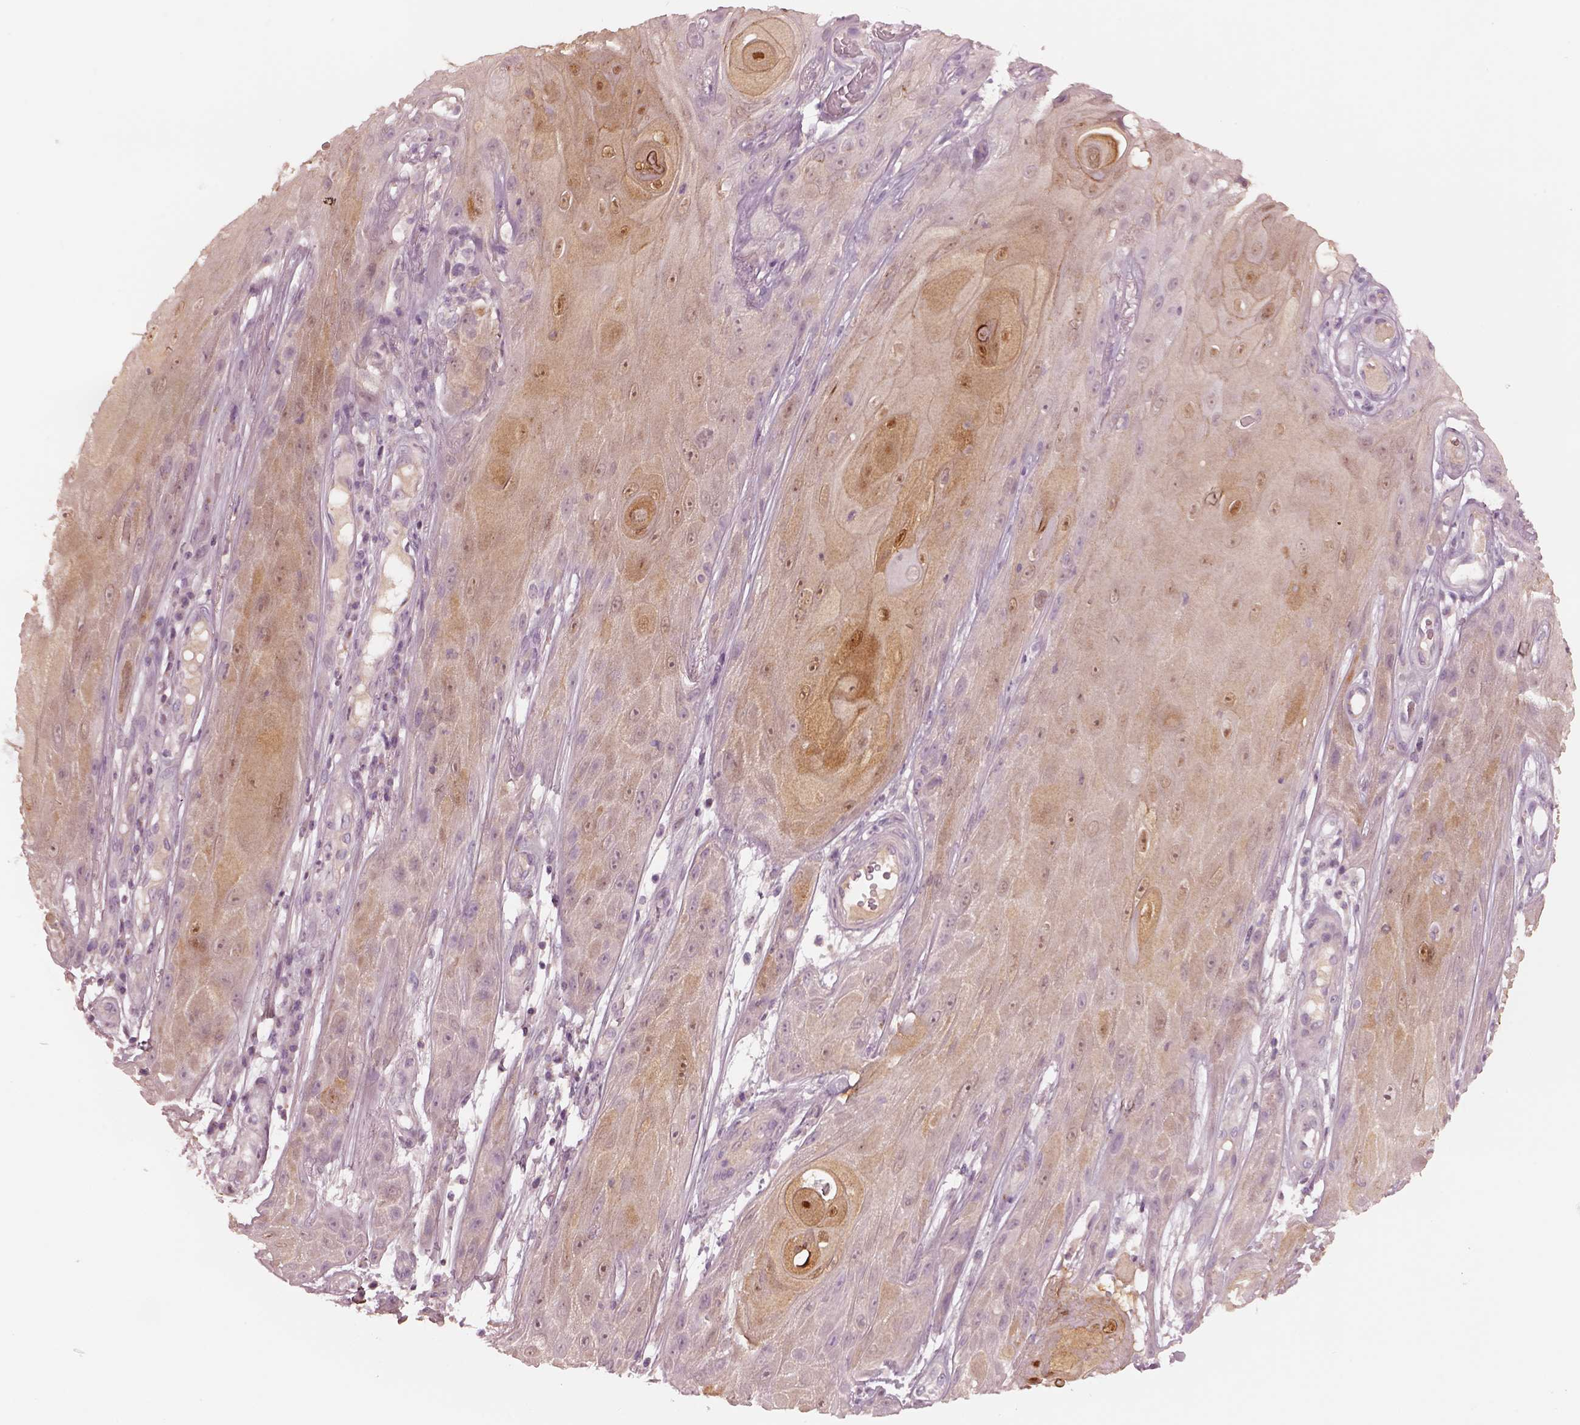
{"staining": {"intensity": "moderate", "quantity": ">75%", "location": "cytoplasmic/membranous,nuclear"}, "tissue": "skin cancer", "cell_type": "Tumor cells", "image_type": "cancer", "snomed": [{"axis": "morphology", "description": "Squamous cell carcinoma, NOS"}, {"axis": "topography", "description": "Skin"}], "caption": "Tumor cells exhibit medium levels of moderate cytoplasmic/membranous and nuclear expression in approximately >75% of cells in skin cancer.", "gene": "SDCBP2", "patient": {"sex": "male", "age": 62}}